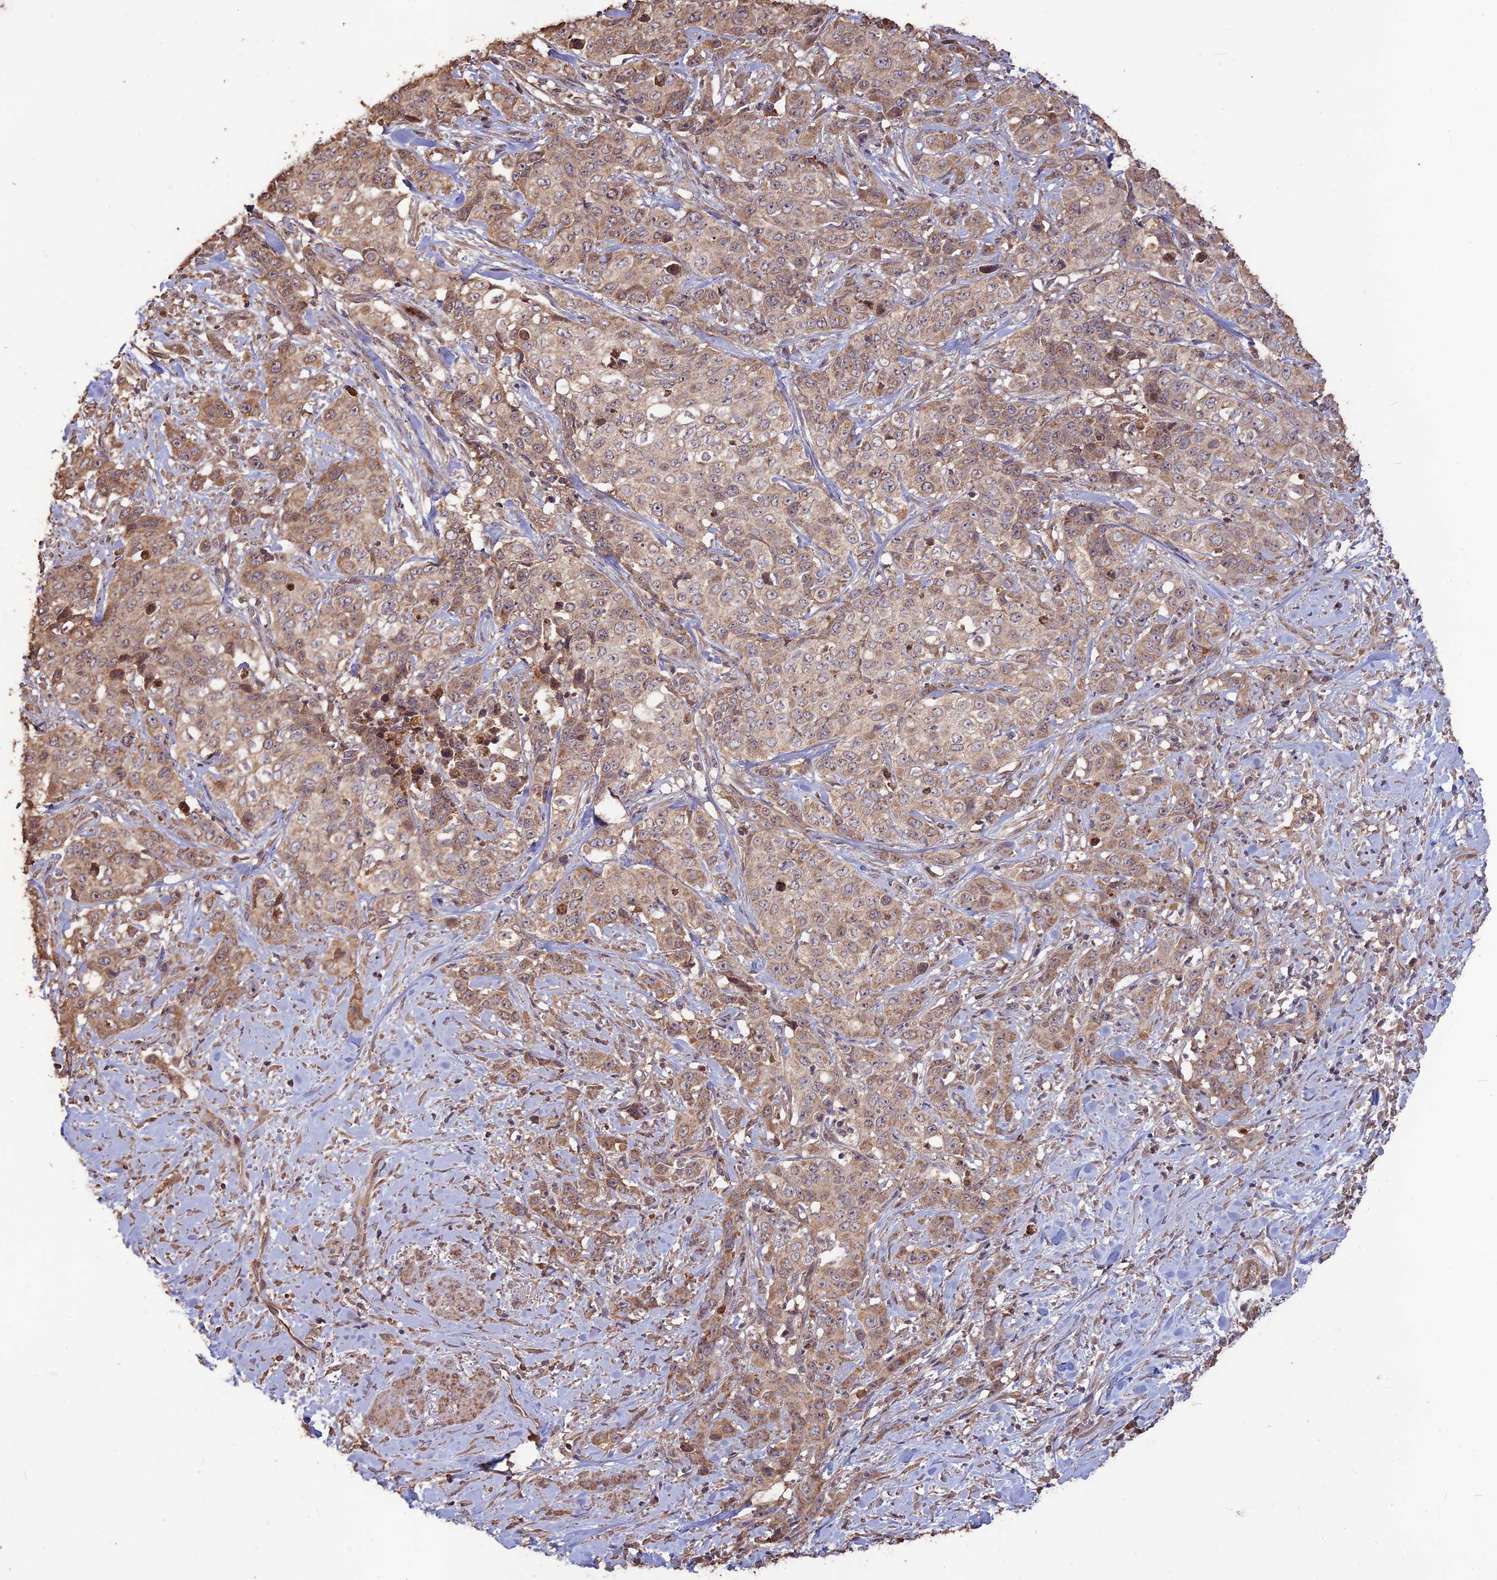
{"staining": {"intensity": "moderate", "quantity": "25%-75%", "location": "cytoplasmic/membranous"}, "tissue": "stomach cancer", "cell_type": "Tumor cells", "image_type": "cancer", "snomed": [{"axis": "morphology", "description": "Adenocarcinoma, NOS"}, {"axis": "topography", "description": "Stomach, upper"}], "caption": "Human stomach adenocarcinoma stained with a protein marker reveals moderate staining in tumor cells.", "gene": "LAYN", "patient": {"sex": "male", "age": 62}}